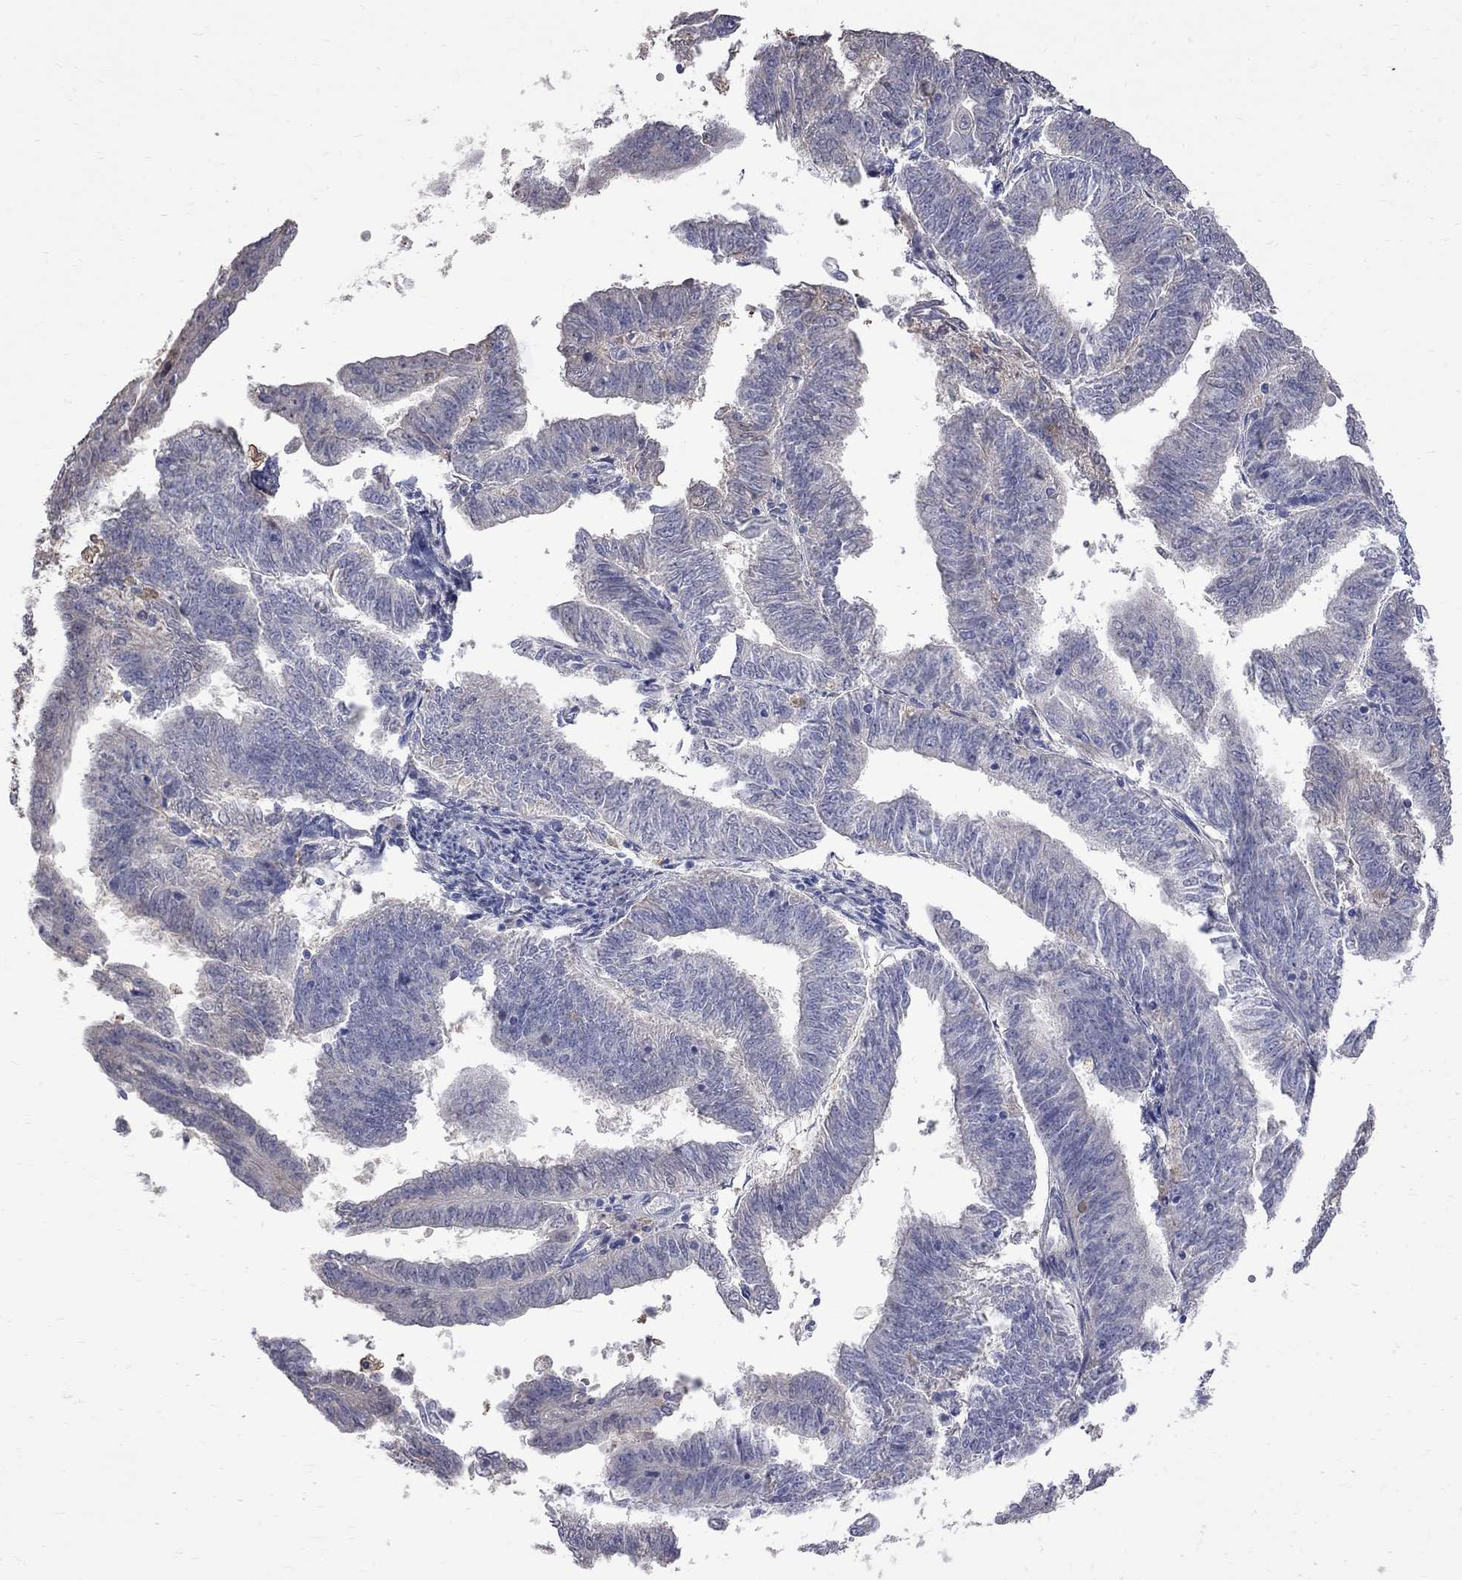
{"staining": {"intensity": "negative", "quantity": "none", "location": "none"}, "tissue": "endometrial cancer", "cell_type": "Tumor cells", "image_type": "cancer", "snomed": [{"axis": "morphology", "description": "Adenocarcinoma, NOS"}, {"axis": "topography", "description": "Endometrium"}], "caption": "There is no significant staining in tumor cells of endometrial cancer (adenocarcinoma).", "gene": "CKAP2", "patient": {"sex": "female", "age": 82}}